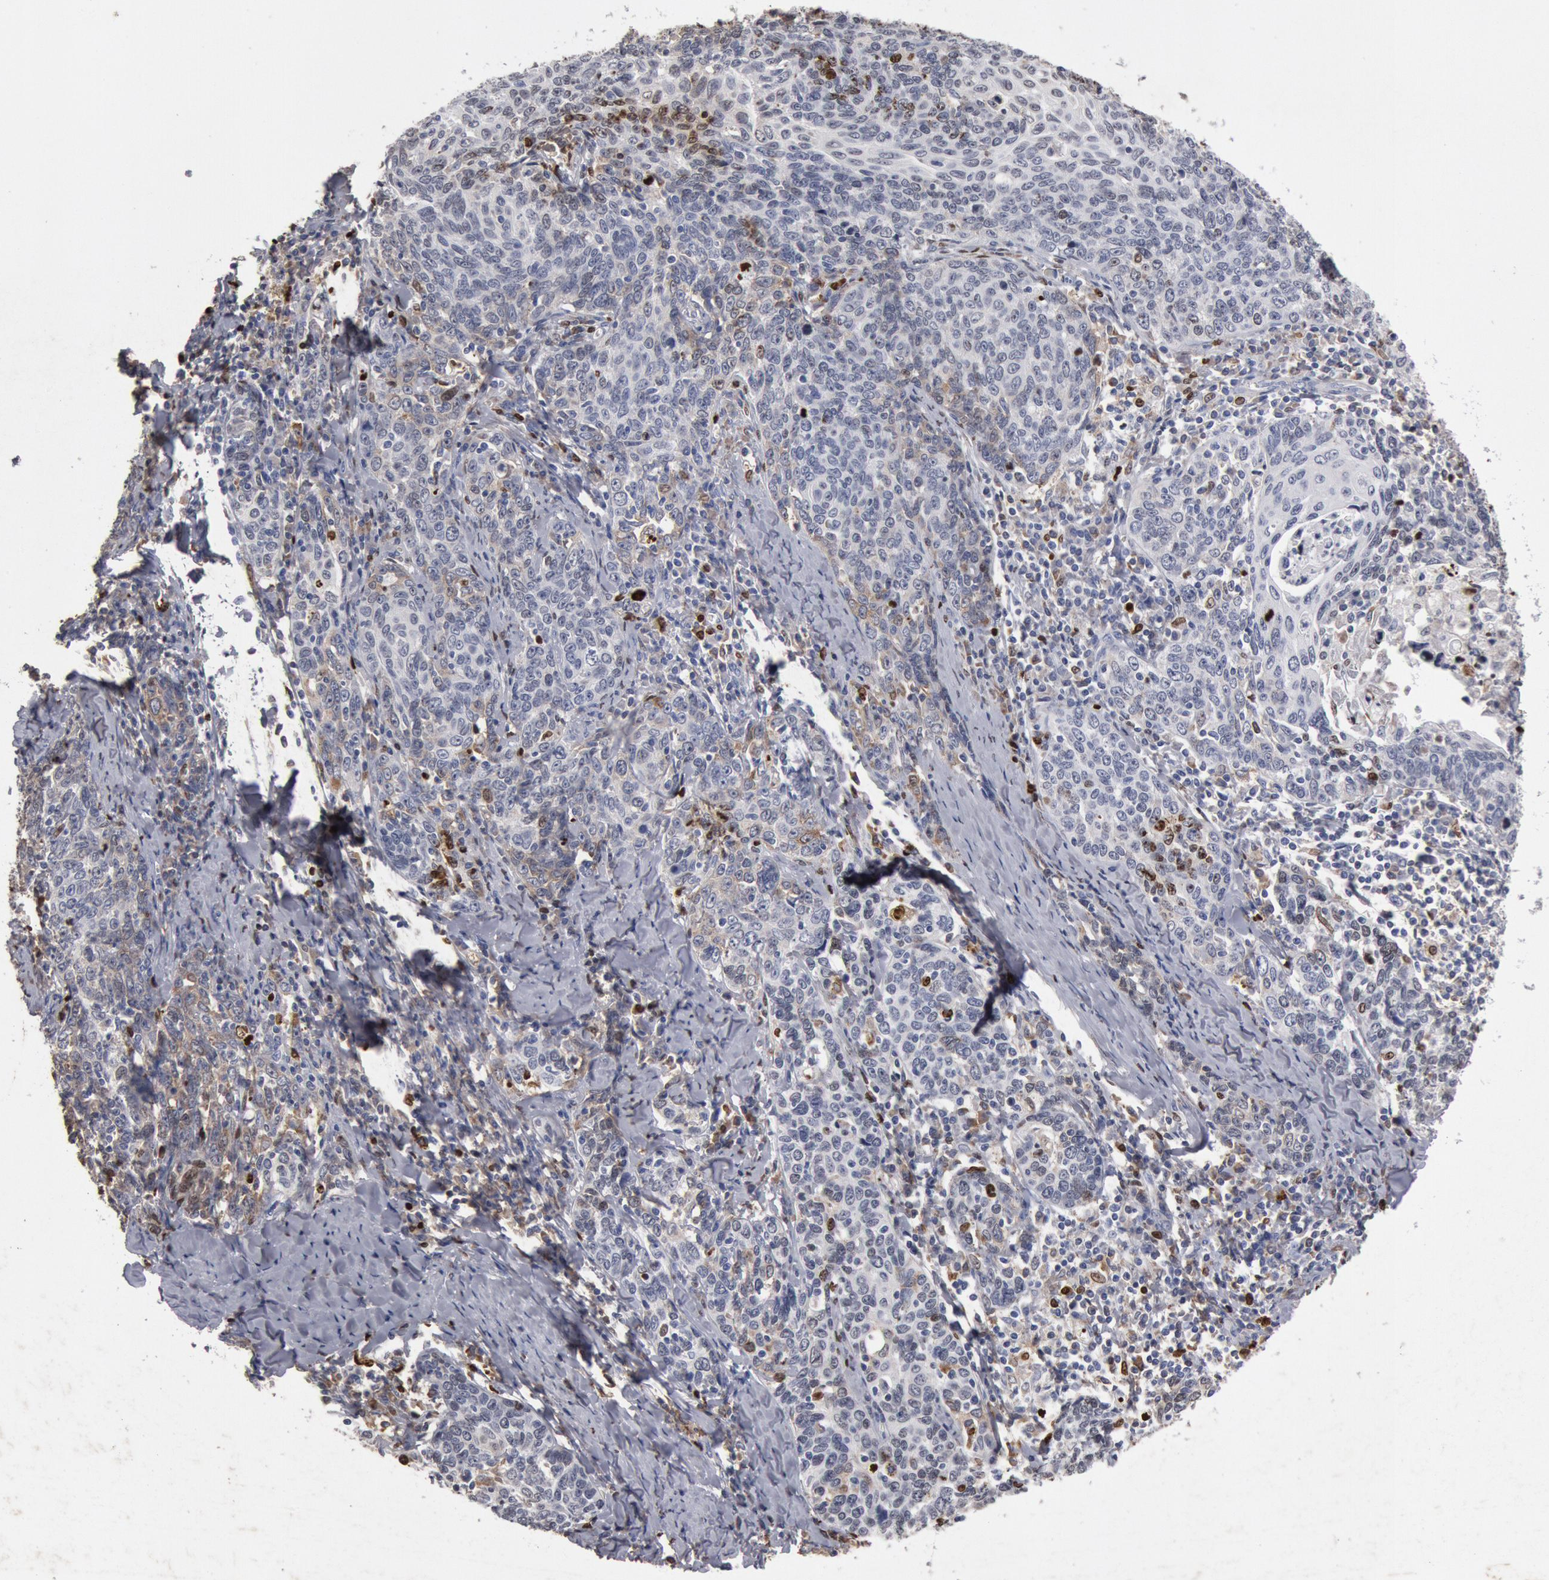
{"staining": {"intensity": "negative", "quantity": "none", "location": "none"}, "tissue": "cervical cancer", "cell_type": "Tumor cells", "image_type": "cancer", "snomed": [{"axis": "morphology", "description": "Squamous cell carcinoma, NOS"}, {"axis": "topography", "description": "Cervix"}], "caption": "This is a photomicrograph of IHC staining of cervical squamous cell carcinoma, which shows no expression in tumor cells. (DAB (3,3'-diaminobenzidine) IHC, high magnification).", "gene": "FOXA2", "patient": {"sex": "female", "age": 41}}